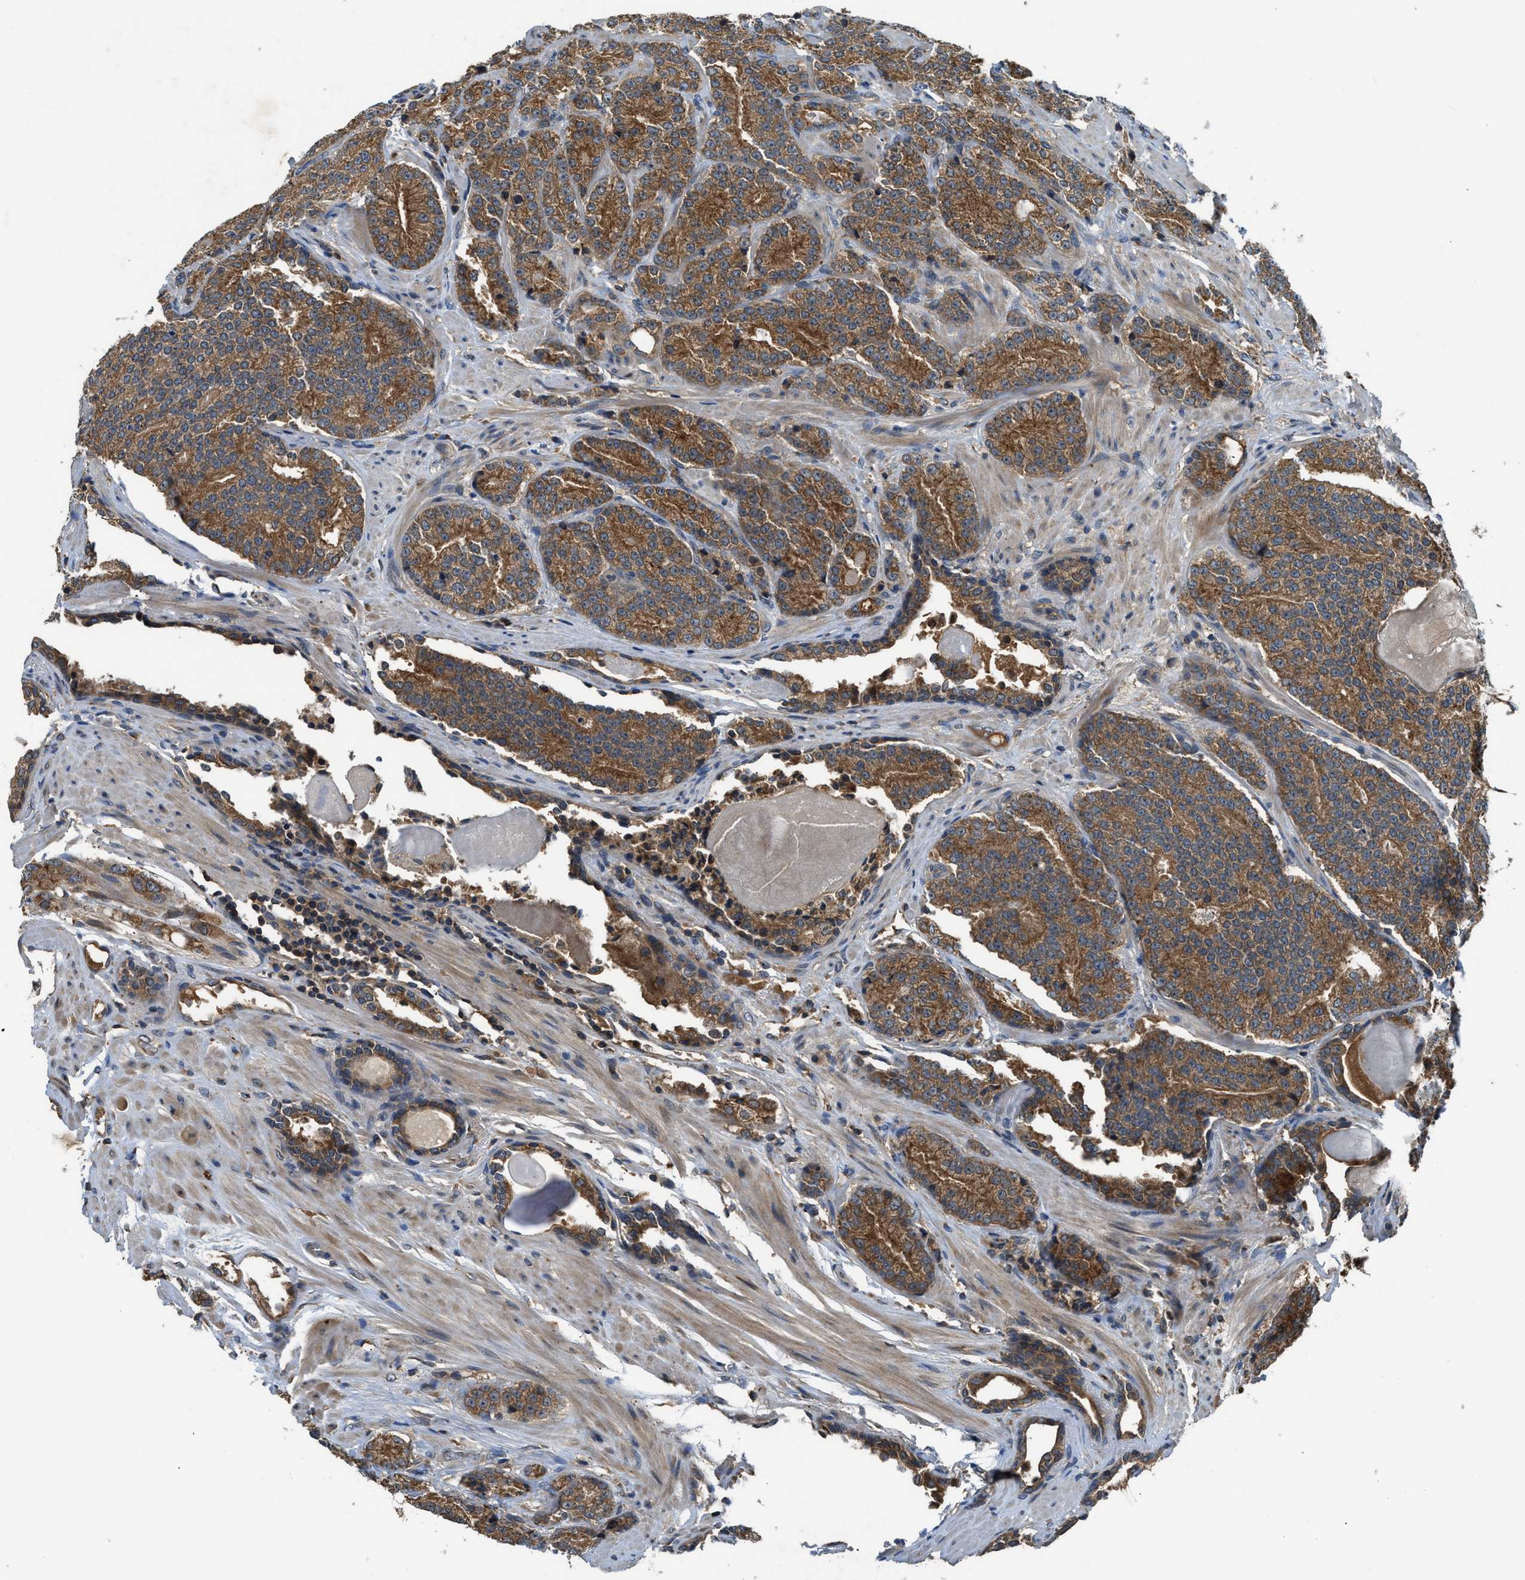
{"staining": {"intensity": "moderate", "quantity": ">75%", "location": "cytoplasmic/membranous"}, "tissue": "prostate cancer", "cell_type": "Tumor cells", "image_type": "cancer", "snomed": [{"axis": "morphology", "description": "Adenocarcinoma, High grade"}, {"axis": "topography", "description": "Prostate"}], "caption": "IHC micrograph of prostate cancer (high-grade adenocarcinoma) stained for a protein (brown), which reveals medium levels of moderate cytoplasmic/membranous positivity in about >75% of tumor cells.", "gene": "PAFAH2", "patient": {"sex": "male", "age": 61}}